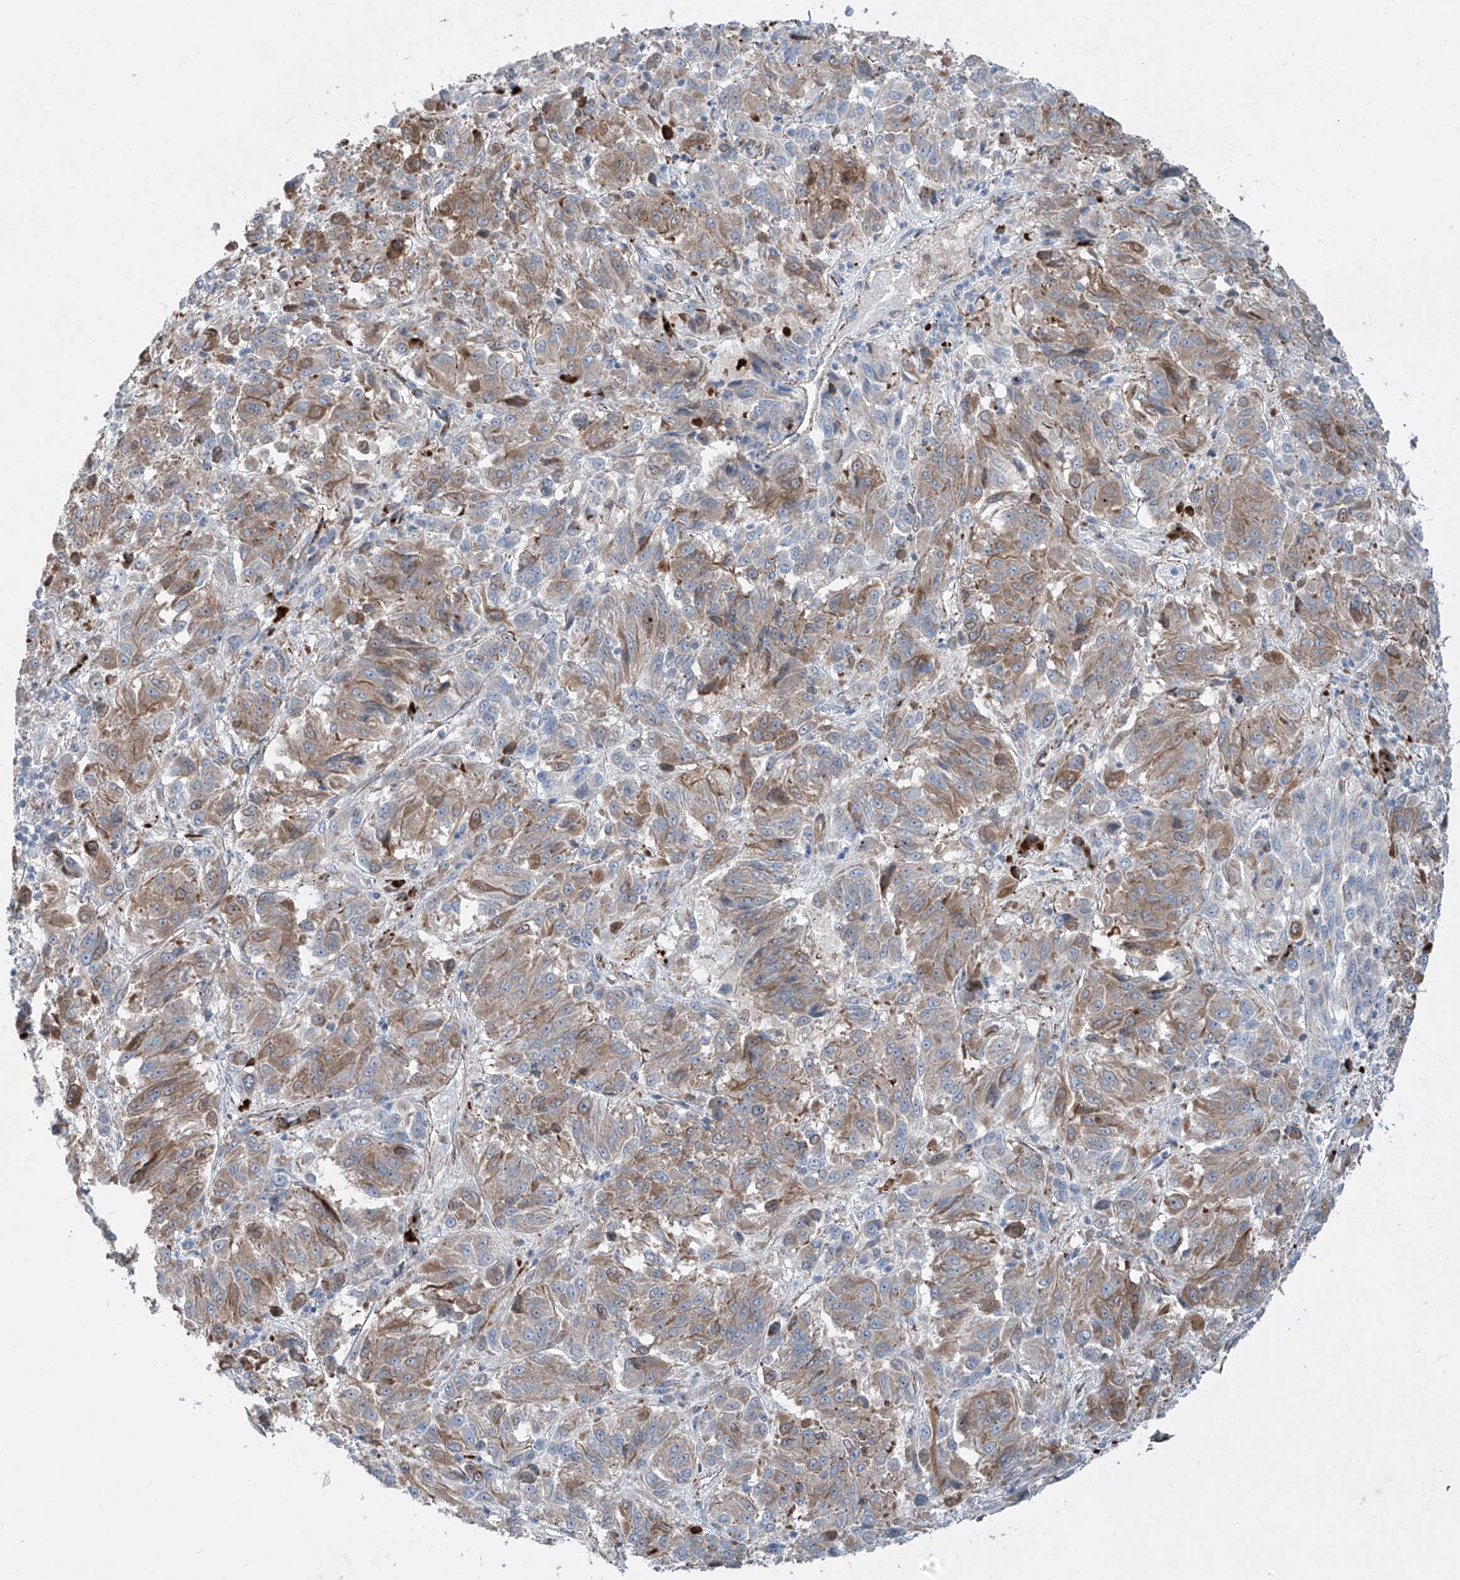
{"staining": {"intensity": "weak", "quantity": "25%-75%", "location": "cytoplasmic/membranous"}, "tissue": "melanoma", "cell_type": "Tumor cells", "image_type": "cancer", "snomed": [{"axis": "morphology", "description": "Malignant melanoma, Metastatic site"}, {"axis": "topography", "description": "Lung"}], "caption": "This is a photomicrograph of IHC staining of melanoma, which shows weak expression in the cytoplasmic/membranous of tumor cells.", "gene": "CDH5", "patient": {"sex": "male", "age": 64}}